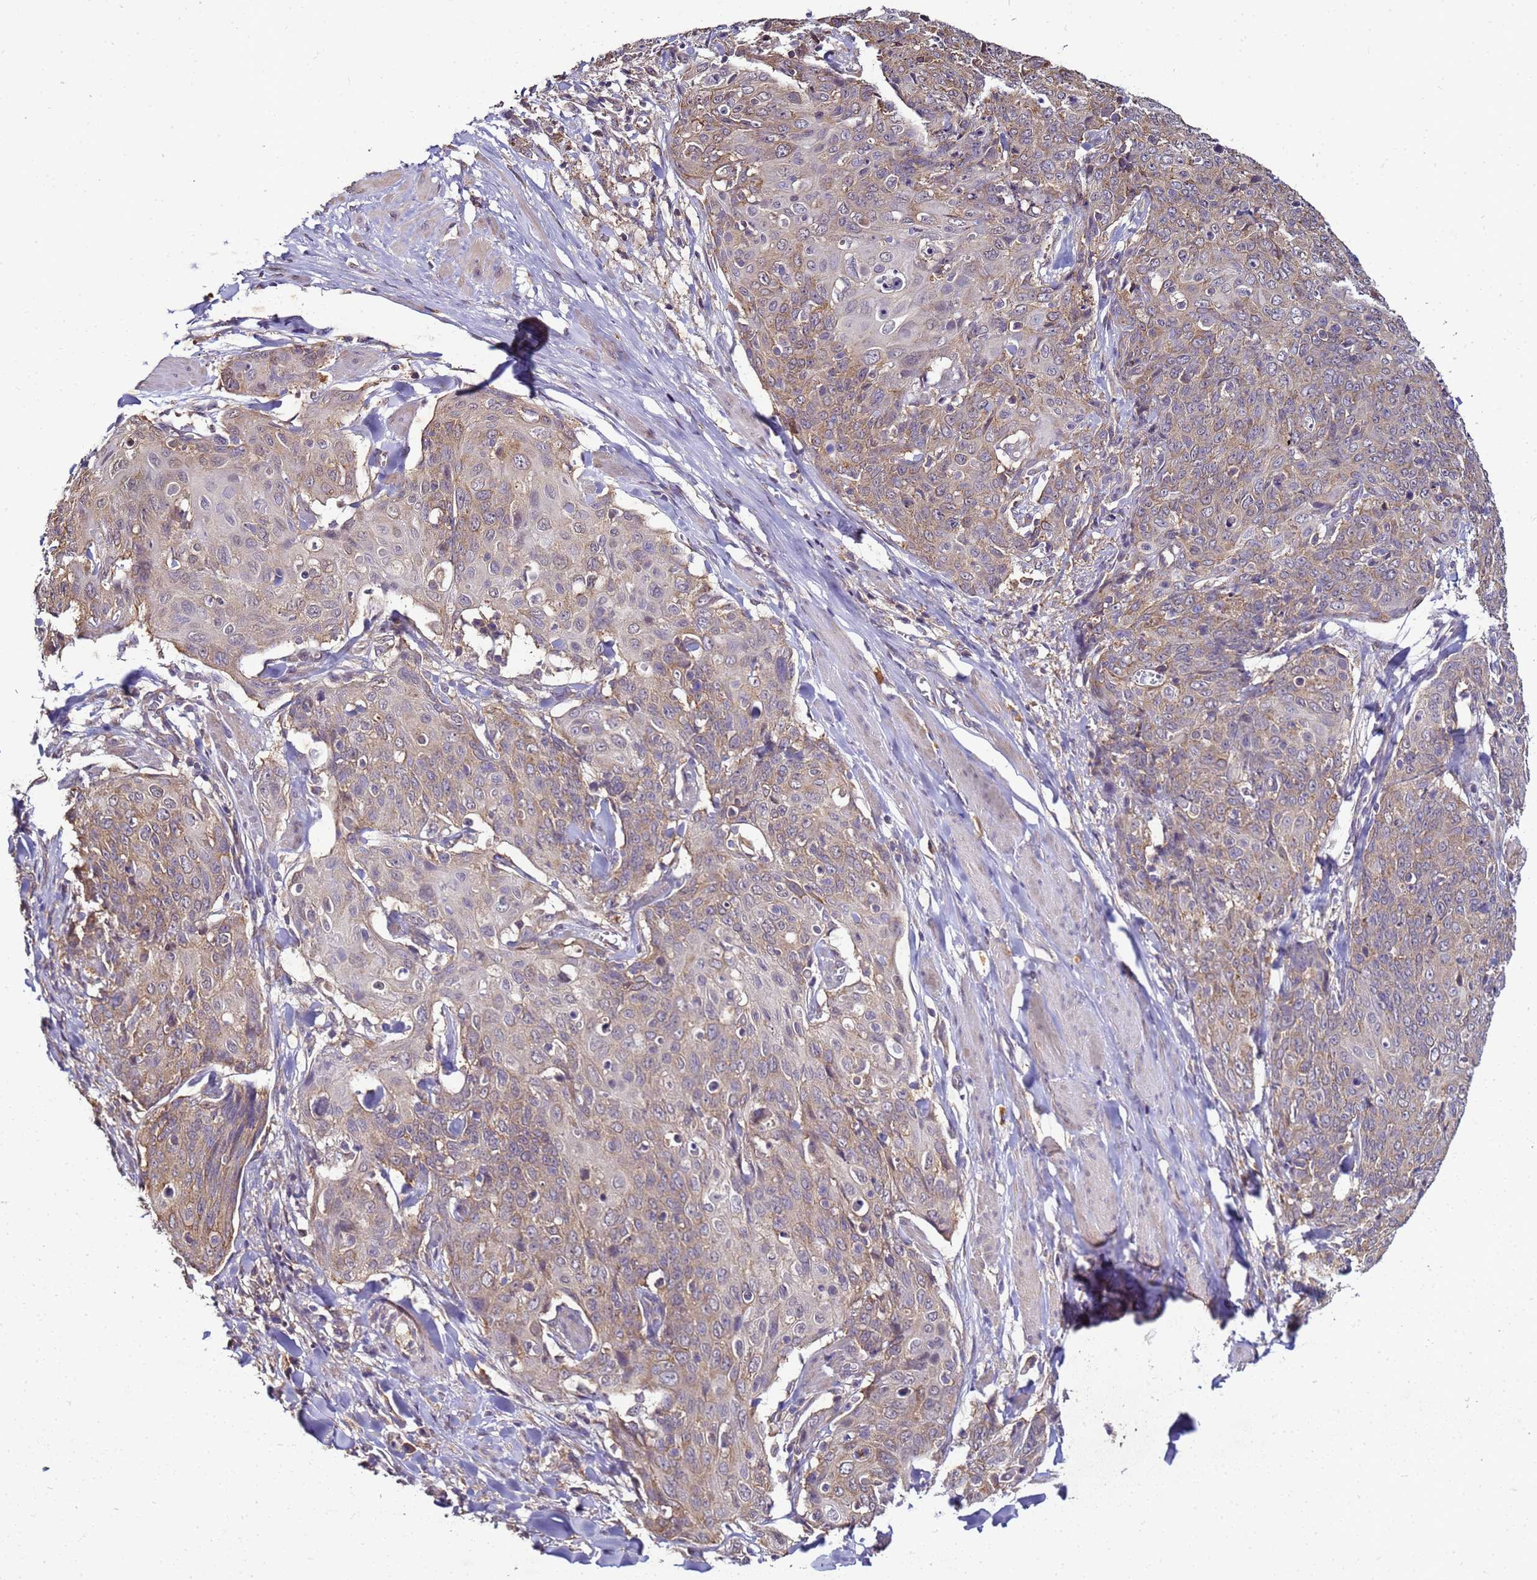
{"staining": {"intensity": "weak", "quantity": ">75%", "location": "cytoplasmic/membranous"}, "tissue": "skin cancer", "cell_type": "Tumor cells", "image_type": "cancer", "snomed": [{"axis": "morphology", "description": "Squamous cell carcinoma, NOS"}, {"axis": "topography", "description": "Skin"}, {"axis": "topography", "description": "Vulva"}], "caption": "Tumor cells exhibit weak cytoplasmic/membranous positivity in about >75% of cells in squamous cell carcinoma (skin). The protein of interest is shown in brown color, while the nuclei are stained blue.", "gene": "ANKRD17", "patient": {"sex": "female", "age": 85}}